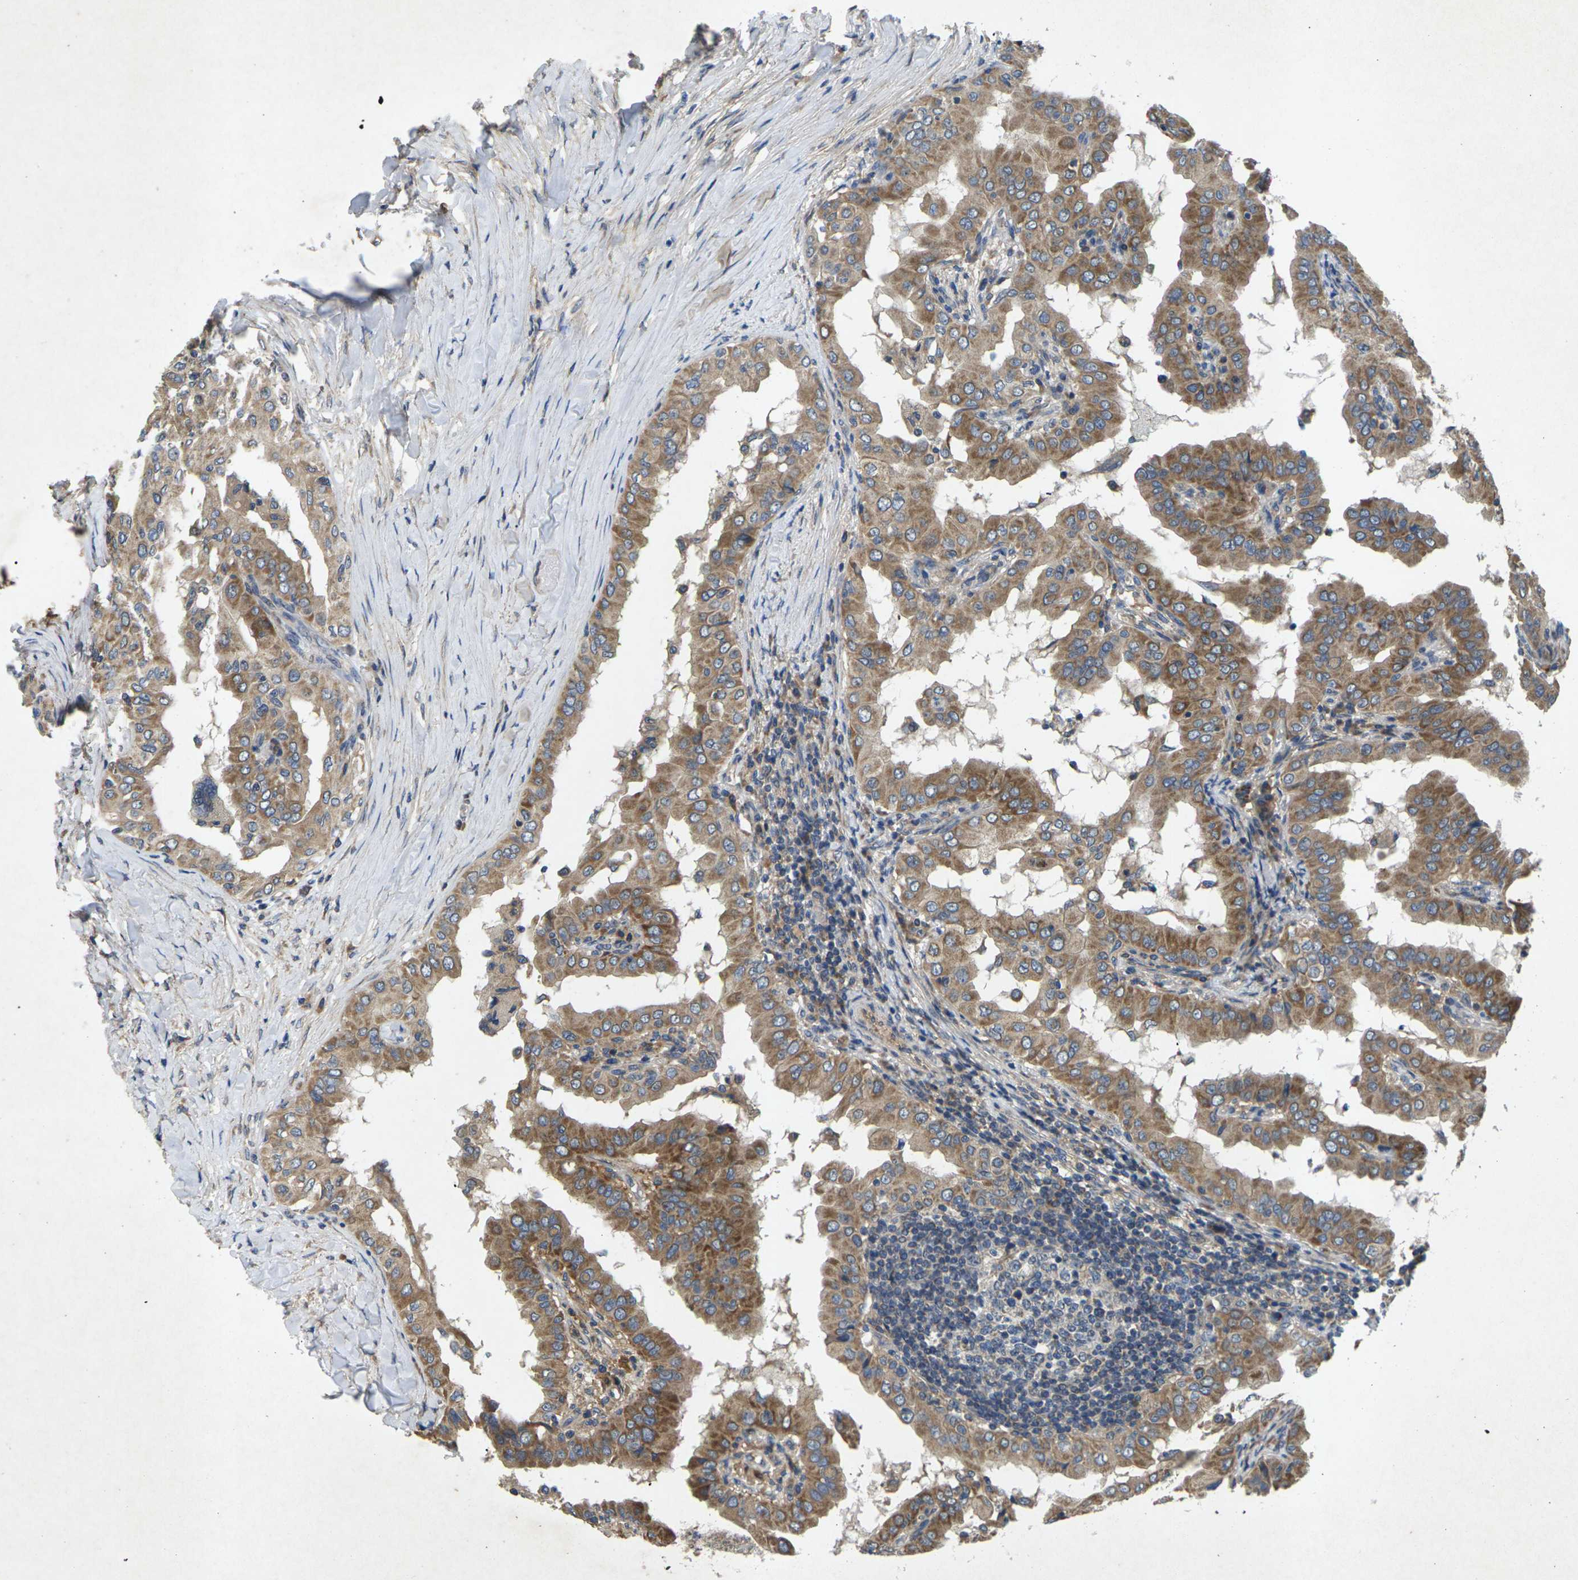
{"staining": {"intensity": "moderate", "quantity": ">75%", "location": "cytoplasmic/membranous"}, "tissue": "thyroid cancer", "cell_type": "Tumor cells", "image_type": "cancer", "snomed": [{"axis": "morphology", "description": "Papillary adenocarcinoma, NOS"}, {"axis": "topography", "description": "Thyroid gland"}], "caption": "Protein analysis of thyroid cancer (papillary adenocarcinoma) tissue displays moderate cytoplasmic/membranous positivity in about >75% of tumor cells.", "gene": "KIF1B", "patient": {"sex": "male", "age": 33}}